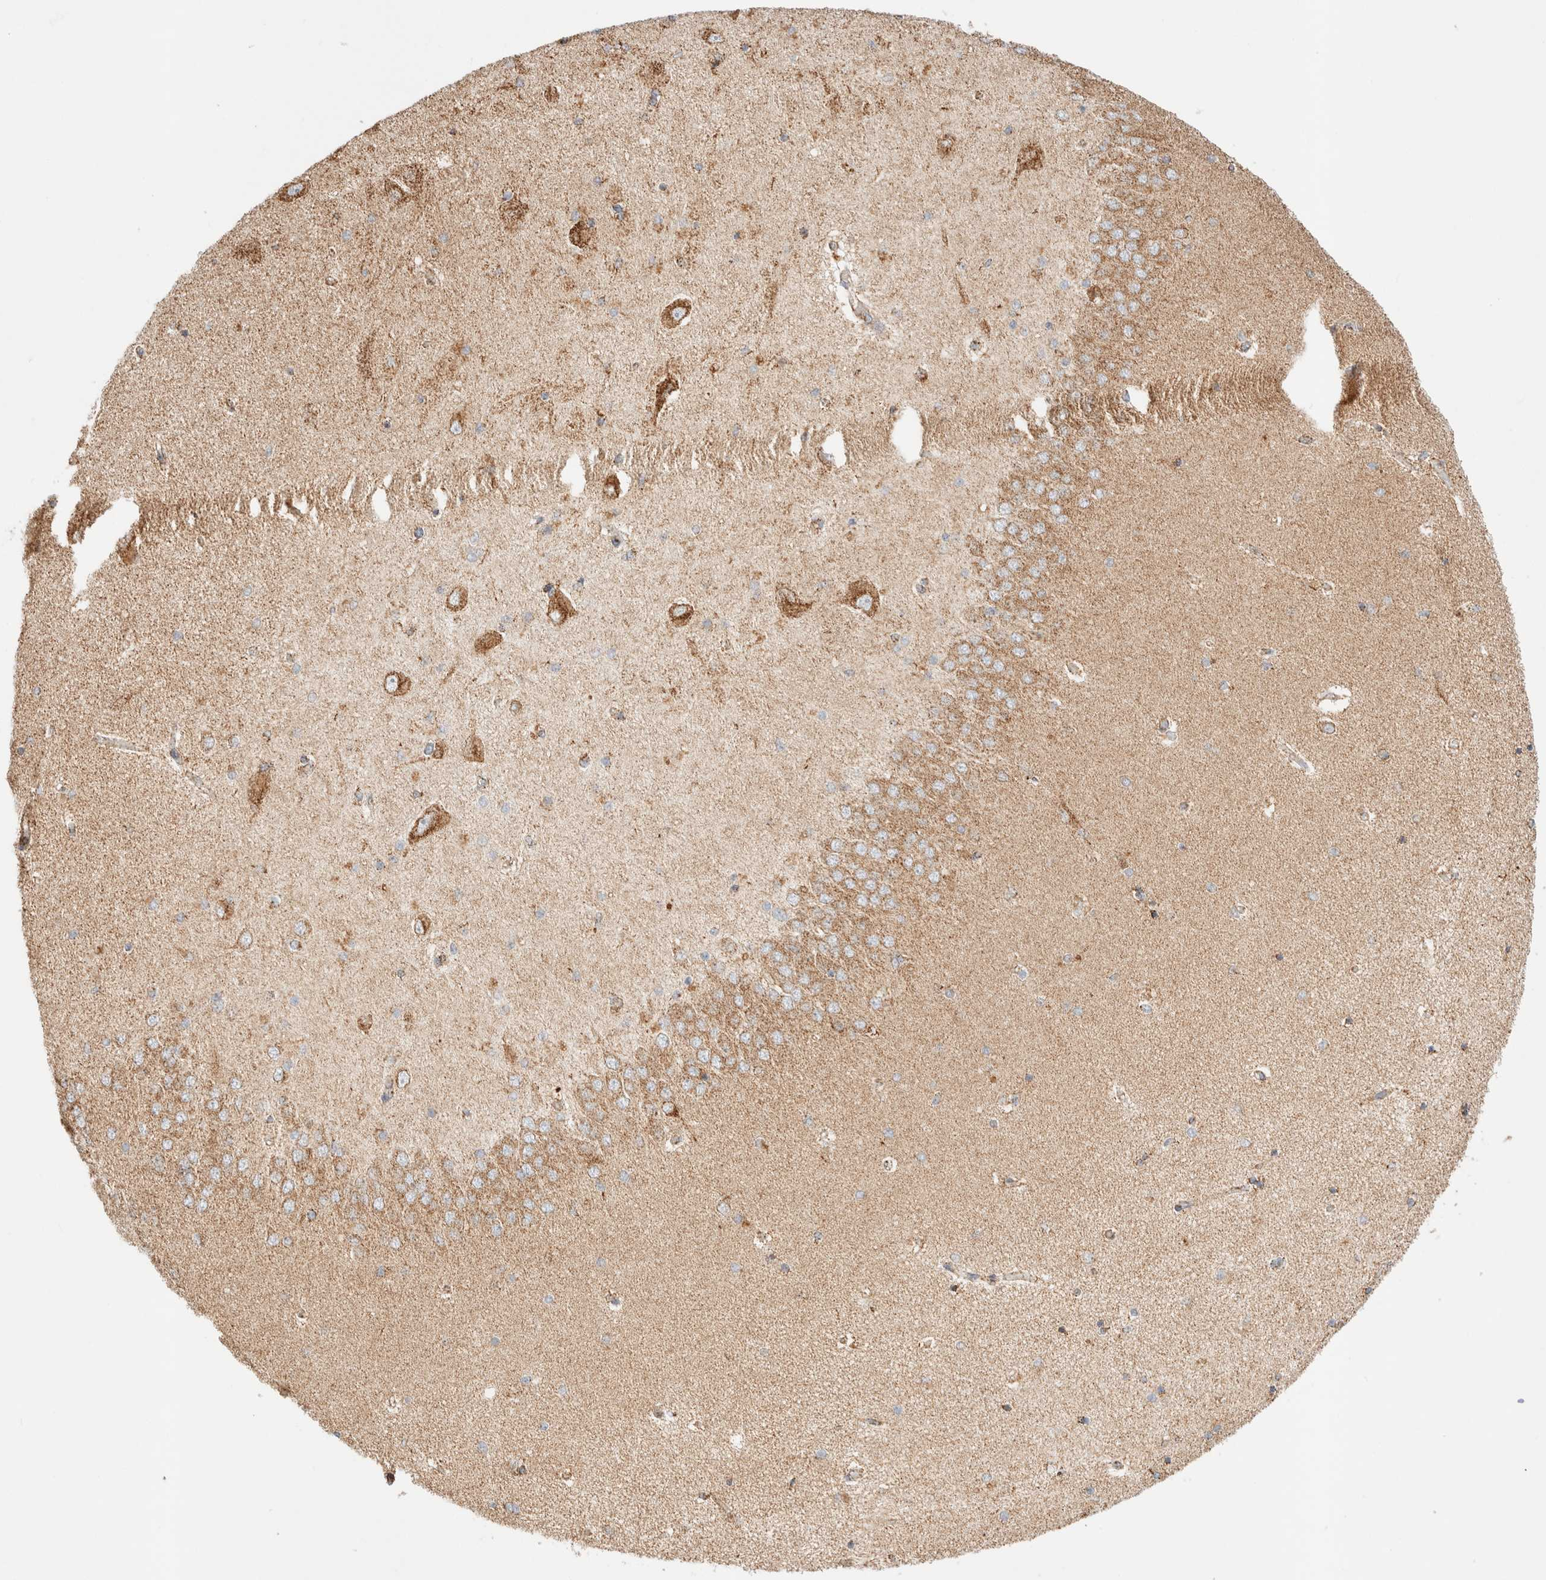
{"staining": {"intensity": "weak", "quantity": "25%-75%", "location": "cytoplasmic/membranous"}, "tissue": "hippocampus", "cell_type": "Glial cells", "image_type": "normal", "snomed": [{"axis": "morphology", "description": "Normal tissue, NOS"}, {"axis": "topography", "description": "Hippocampus"}], "caption": "Weak cytoplasmic/membranous expression is appreciated in approximately 25%-75% of glial cells in unremarkable hippocampus.", "gene": "PHB2", "patient": {"sex": "female", "age": 54}}